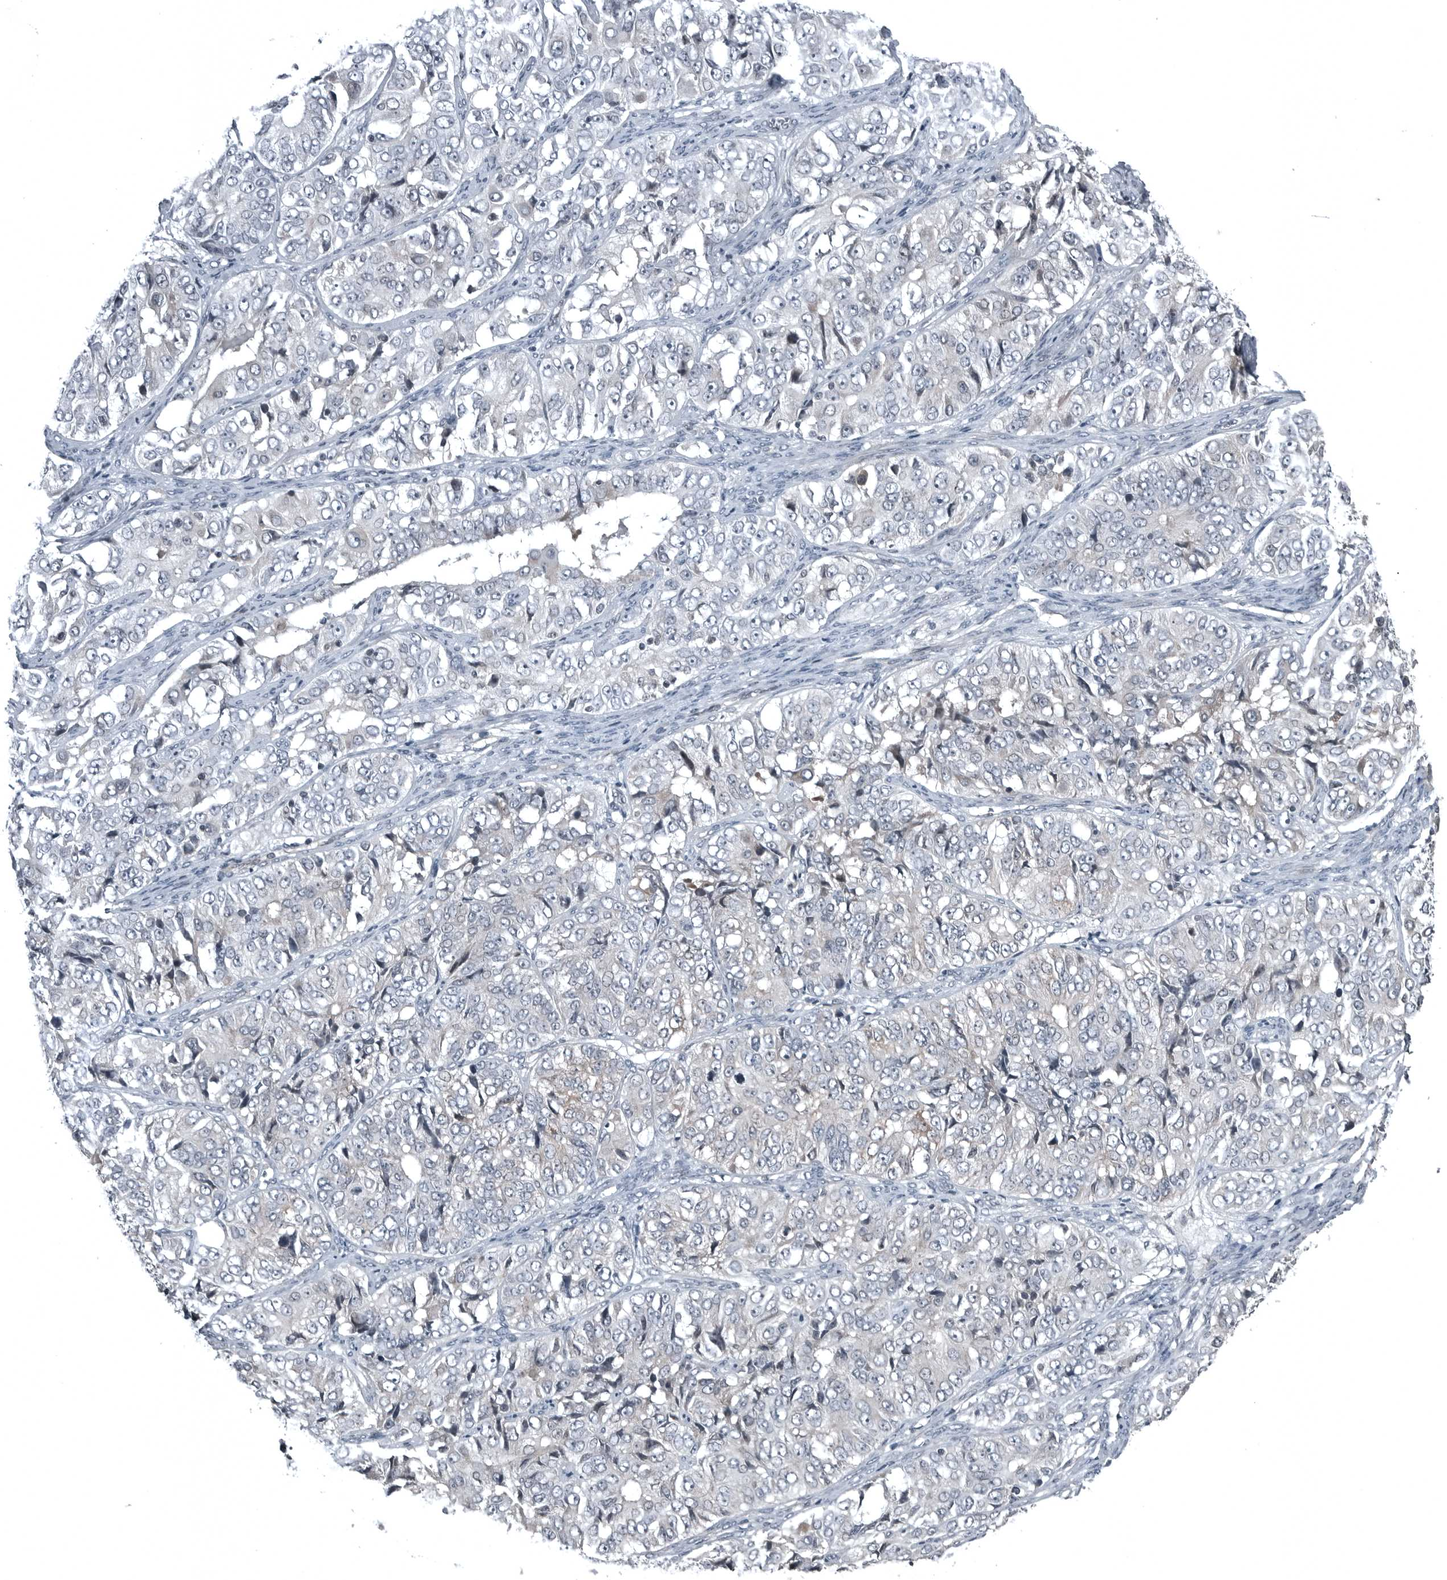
{"staining": {"intensity": "negative", "quantity": "none", "location": "none"}, "tissue": "ovarian cancer", "cell_type": "Tumor cells", "image_type": "cancer", "snomed": [{"axis": "morphology", "description": "Carcinoma, endometroid"}, {"axis": "topography", "description": "Ovary"}], "caption": "The IHC histopathology image has no significant expression in tumor cells of ovarian endometroid carcinoma tissue. (DAB IHC with hematoxylin counter stain).", "gene": "GAK", "patient": {"sex": "female", "age": 51}}